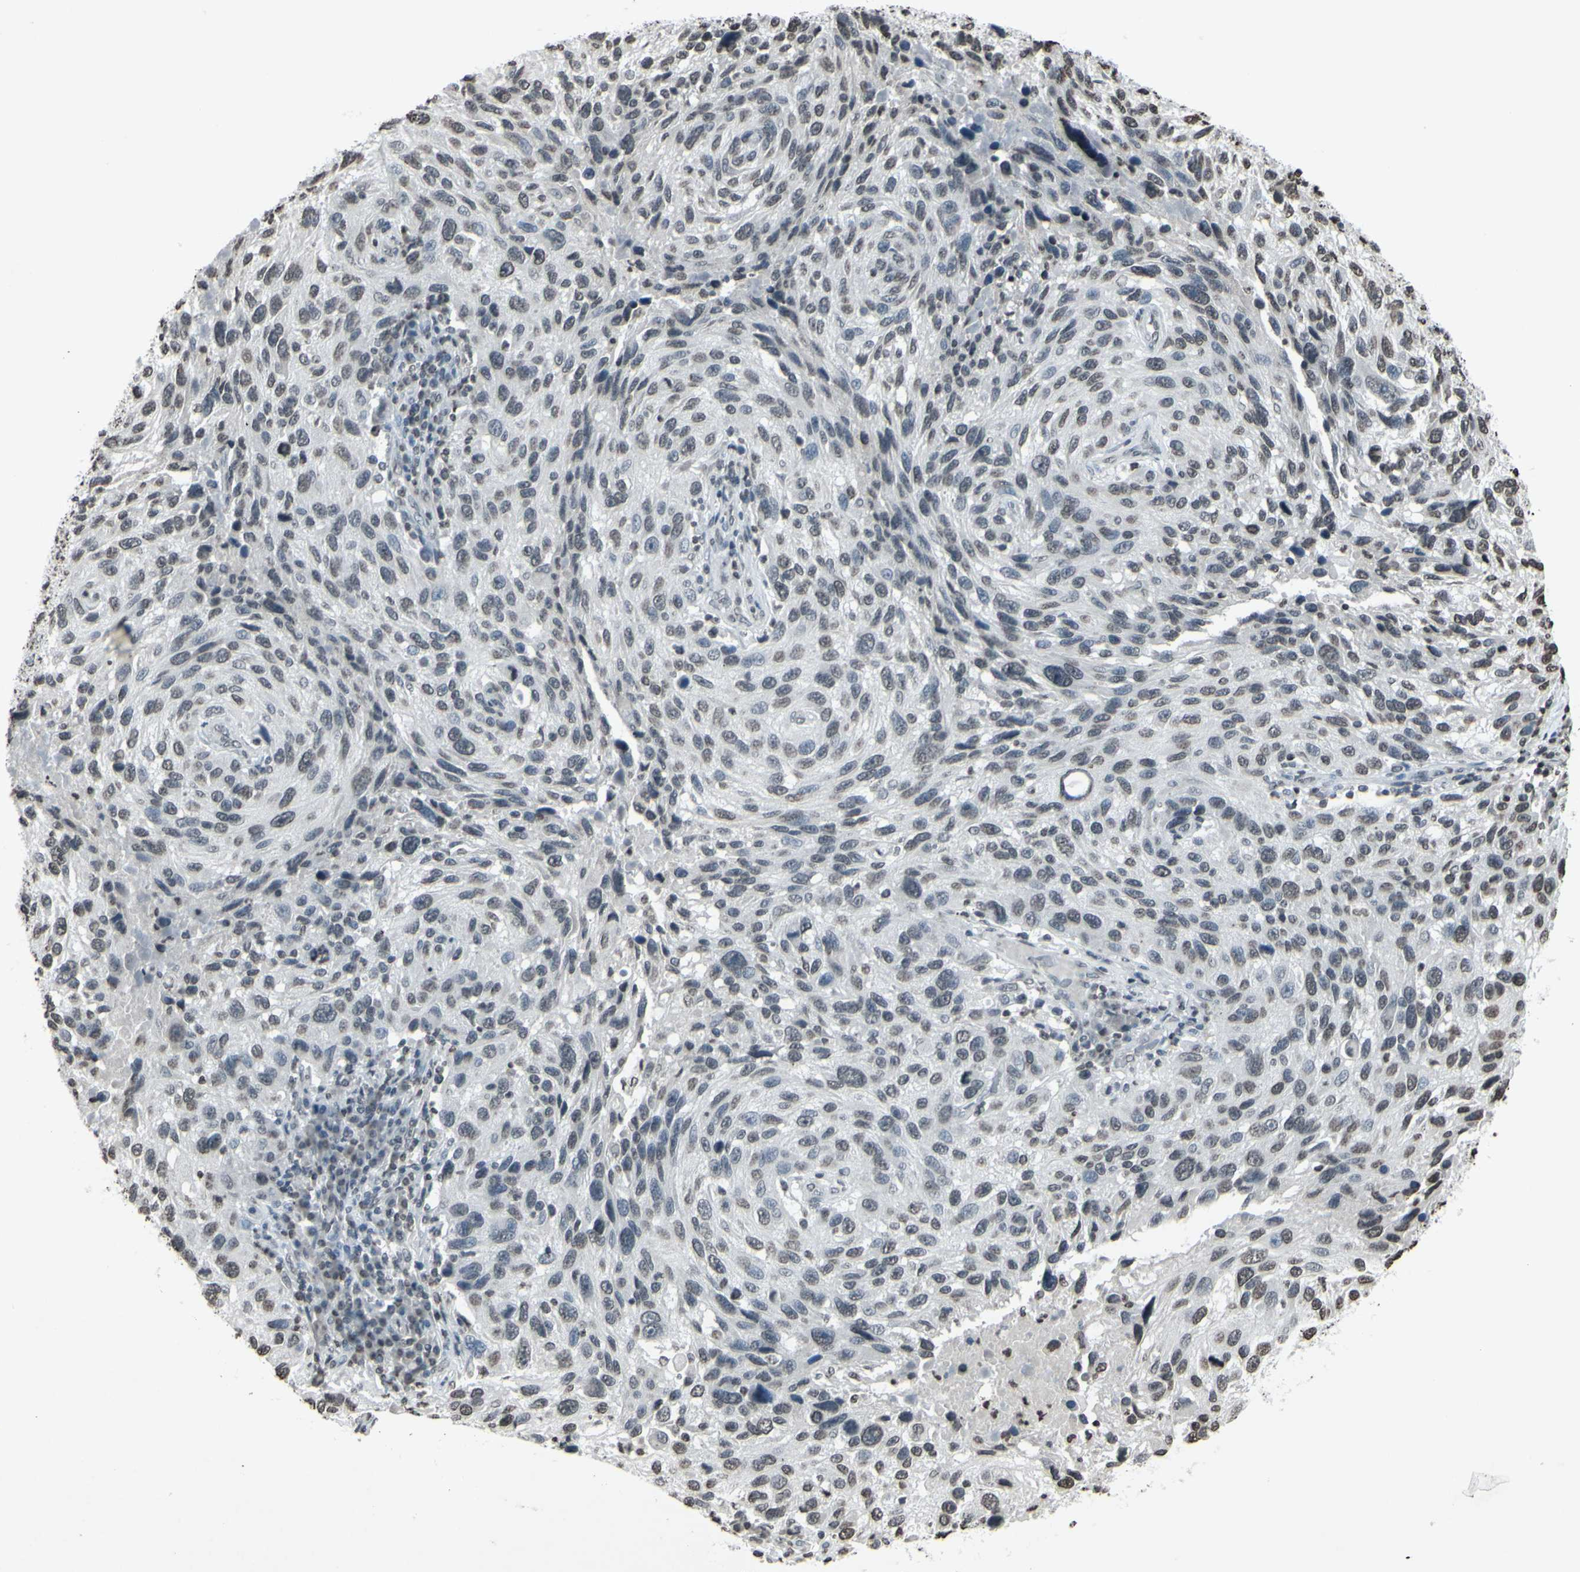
{"staining": {"intensity": "negative", "quantity": "none", "location": "none"}, "tissue": "melanoma", "cell_type": "Tumor cells", "image_type": "cancer", "snomed": [{"axis": "morphology", "description": "Malignant melanoma, NOS"}, {"axis": "topography", "description": "Skin"}], "caption": "DAB immunohistochemical staining of melanoma shows no significant expression in tumor cells.", "gene": "CD79B", "patient": {"sex": "male", "age": 53}}